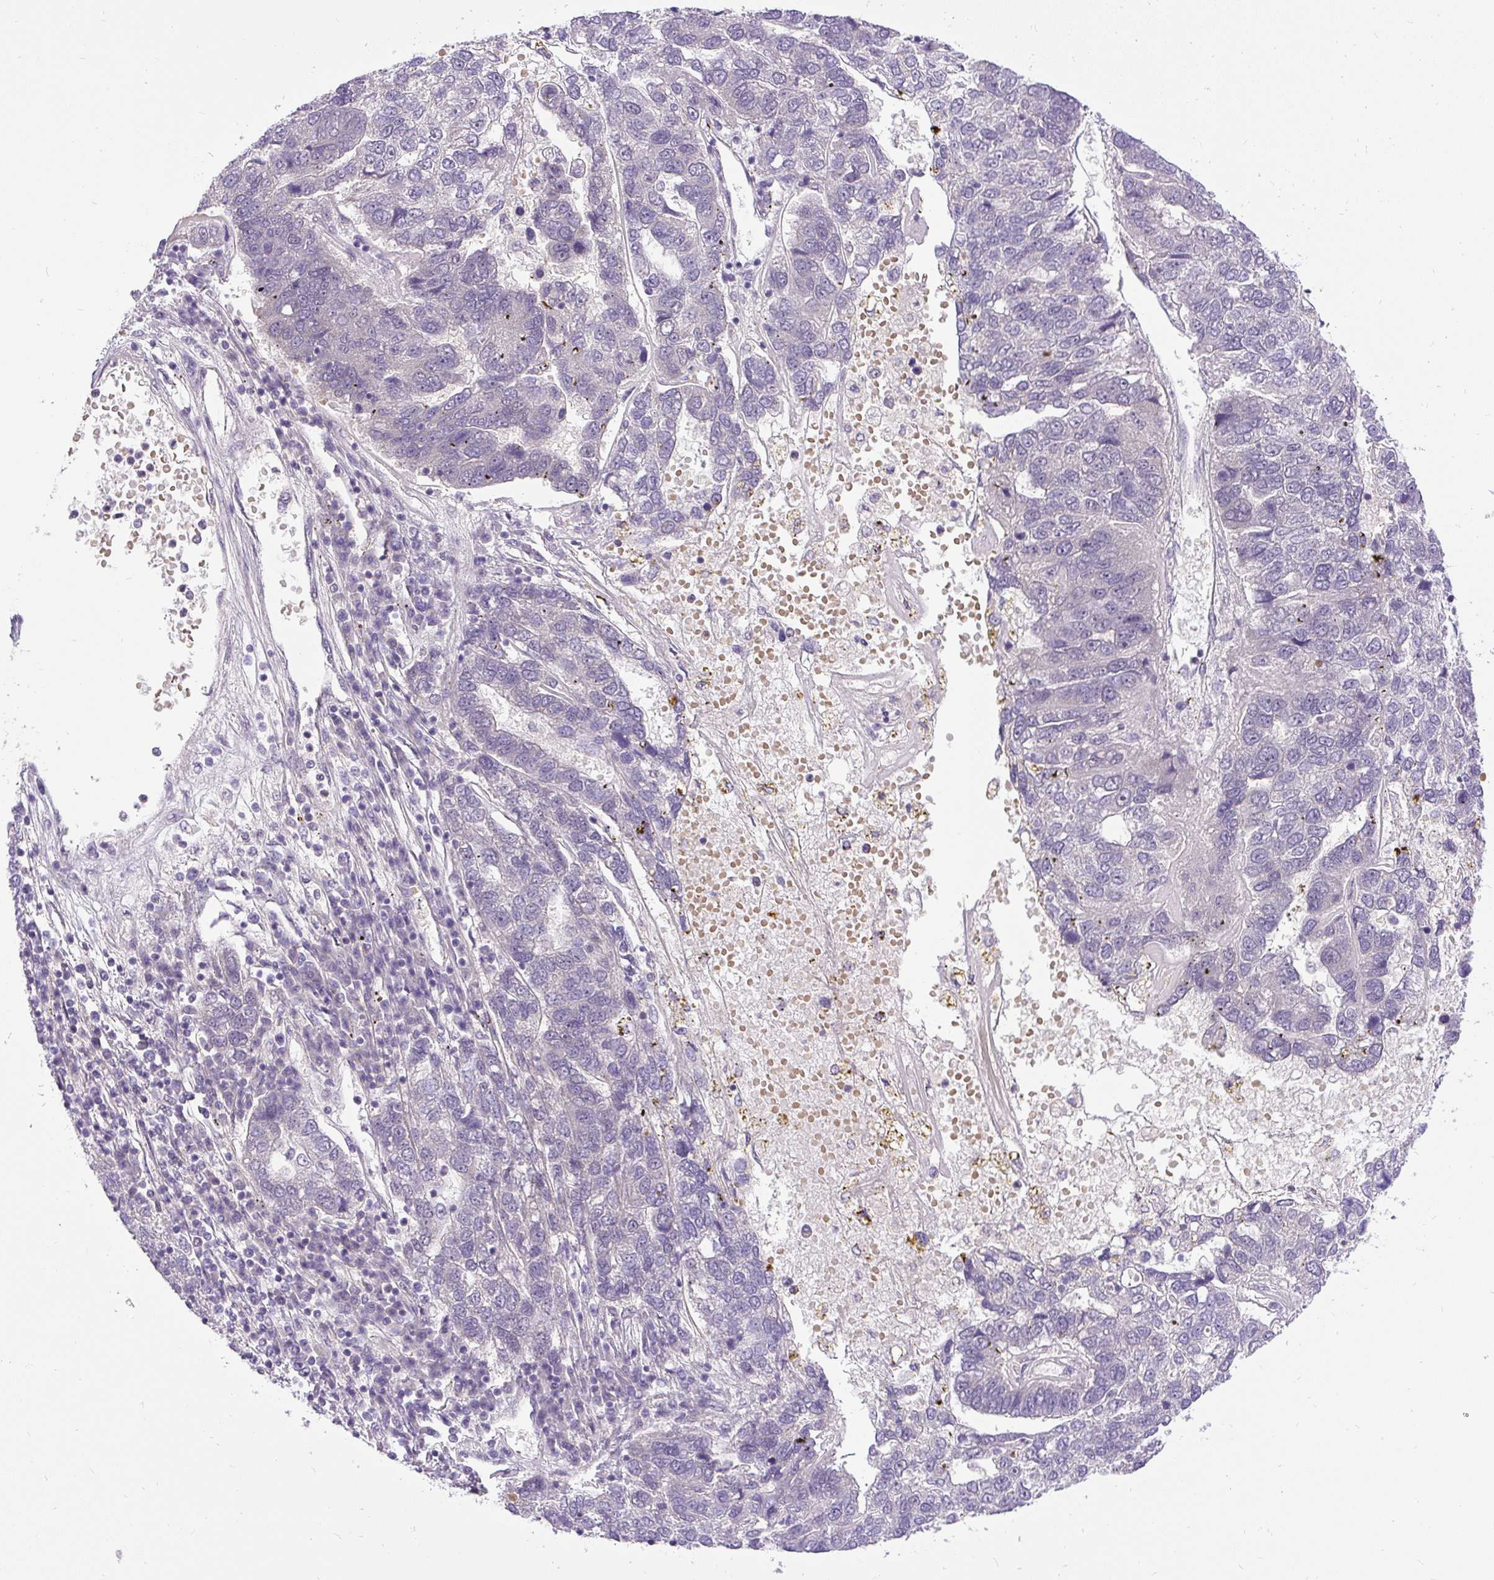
{"staining": {"intensity": "negative", "quantity": "none", "location": "none"}, "tissue": "pancreatic cancer", "cell_type": "Tumor cells", "image_type": "cancer", "snomed": [{"axis": "morphology", "description": "Adenocarcinoma, NOS"}, {"axis": "topography", "description": "Pancreas"}], "caption": "Micrograph shows no significant protein expression in tumor cells of adenocarcinoma (pancreatic).", "gene": "FAM117B", "patient": {"sex": "female", "age": 61}}